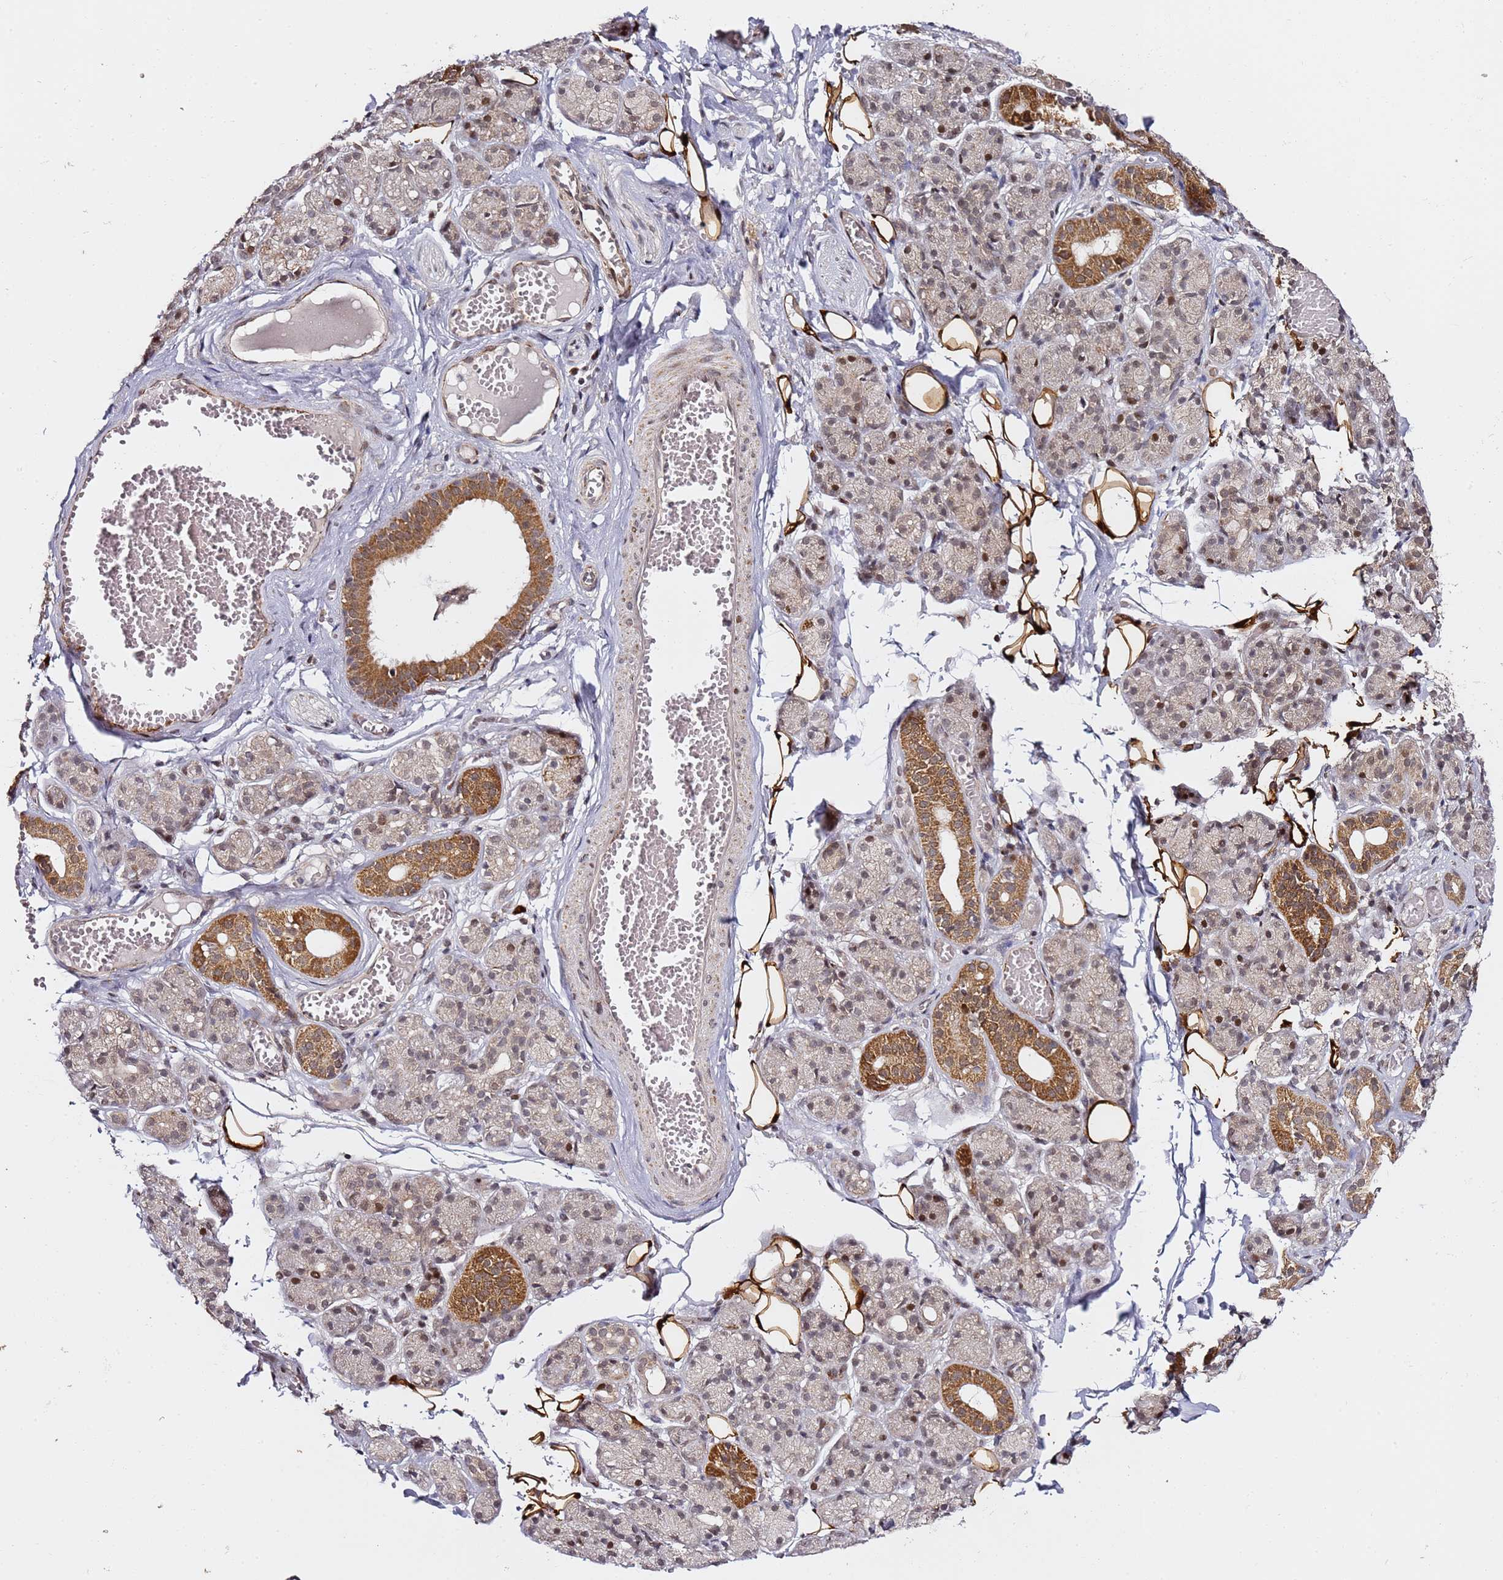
{"staining": {"intensity": "strong", "quantity": "<25%", "location": "cytoplasmic/membranous,nuclear"}, "tissue": "salivary gland", "cell_type": "Glandular cells", "image_type": "normal", "snomed": [{"axis": "morphology", "description": "Normal tissue, NOS"}, {"axis": "topography", "description": "Salivary gland"}], "caption": "Immunohistochemical staining of normal salivary gland demonstrates strong cytoplasmic/membranous,nuclear protein expression in about <25% of glandular cells. (brown staining indicates protein expression, while blue staining denotes nuclei).", "gene": "TP53AIP1", "patient": {"sex": "male", "age": 63}}